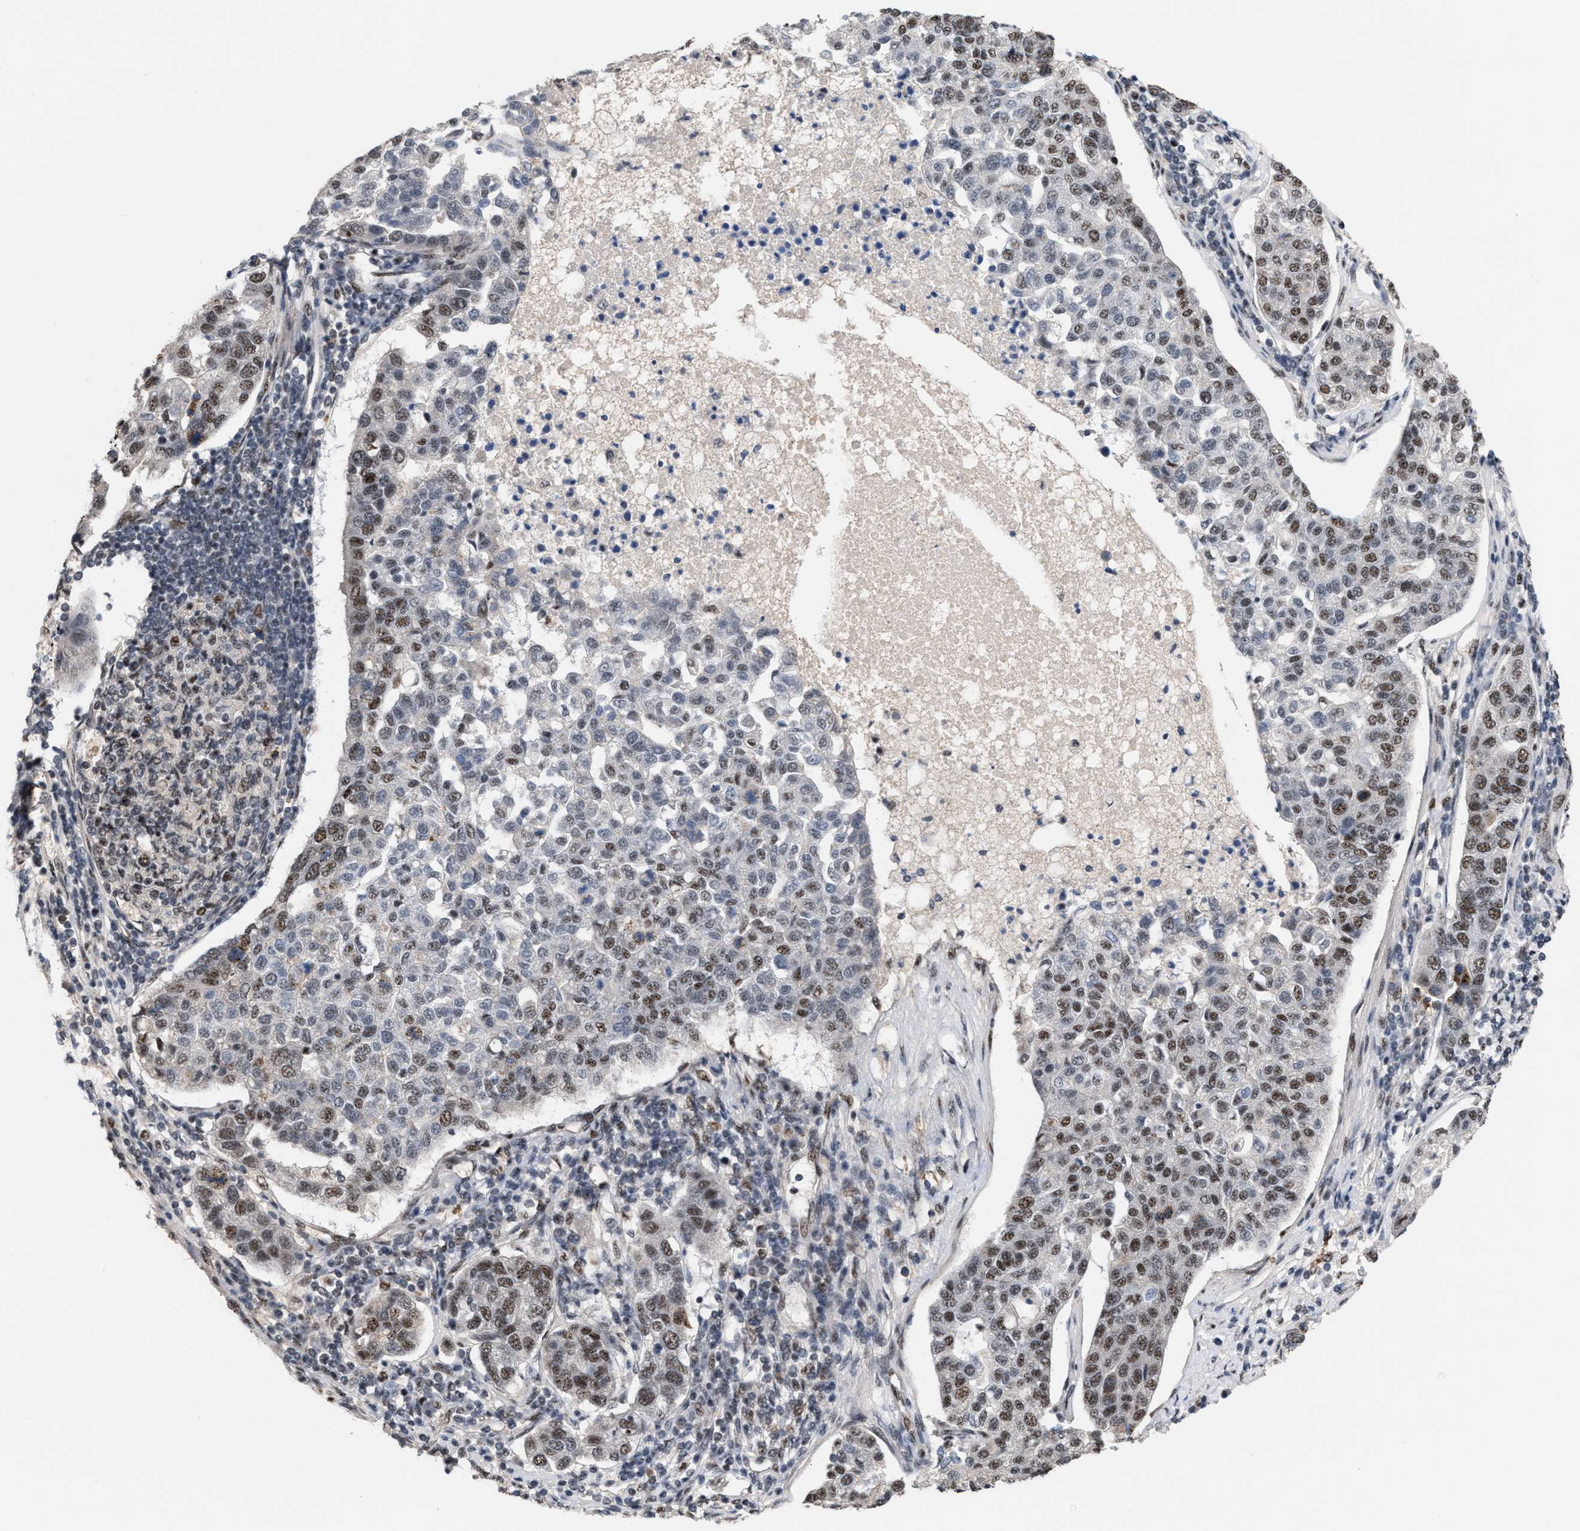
{"staining": {"intensity": "strong", "quantity": "<25%", "location": "nuclear"}, "tissue": "pancreatic cancer", "cell_type": "Tumor cells", "image_type": "cancer", "snomed": [{"axis": "morphology", "description": "Adenocarcinoma, NOS"}, {"axis": "topography", "description": "Pancreas"}], "caption": "Immunohistochemistry (IHC) (DAB) staining of human pancreatic cancer (adenocarcinoma) demonstrates strong nuclear protein staining in approximately <25% of tumor cells.", "gene": "EIF4A3", "patient": {"sex": "female", "age": 61}}